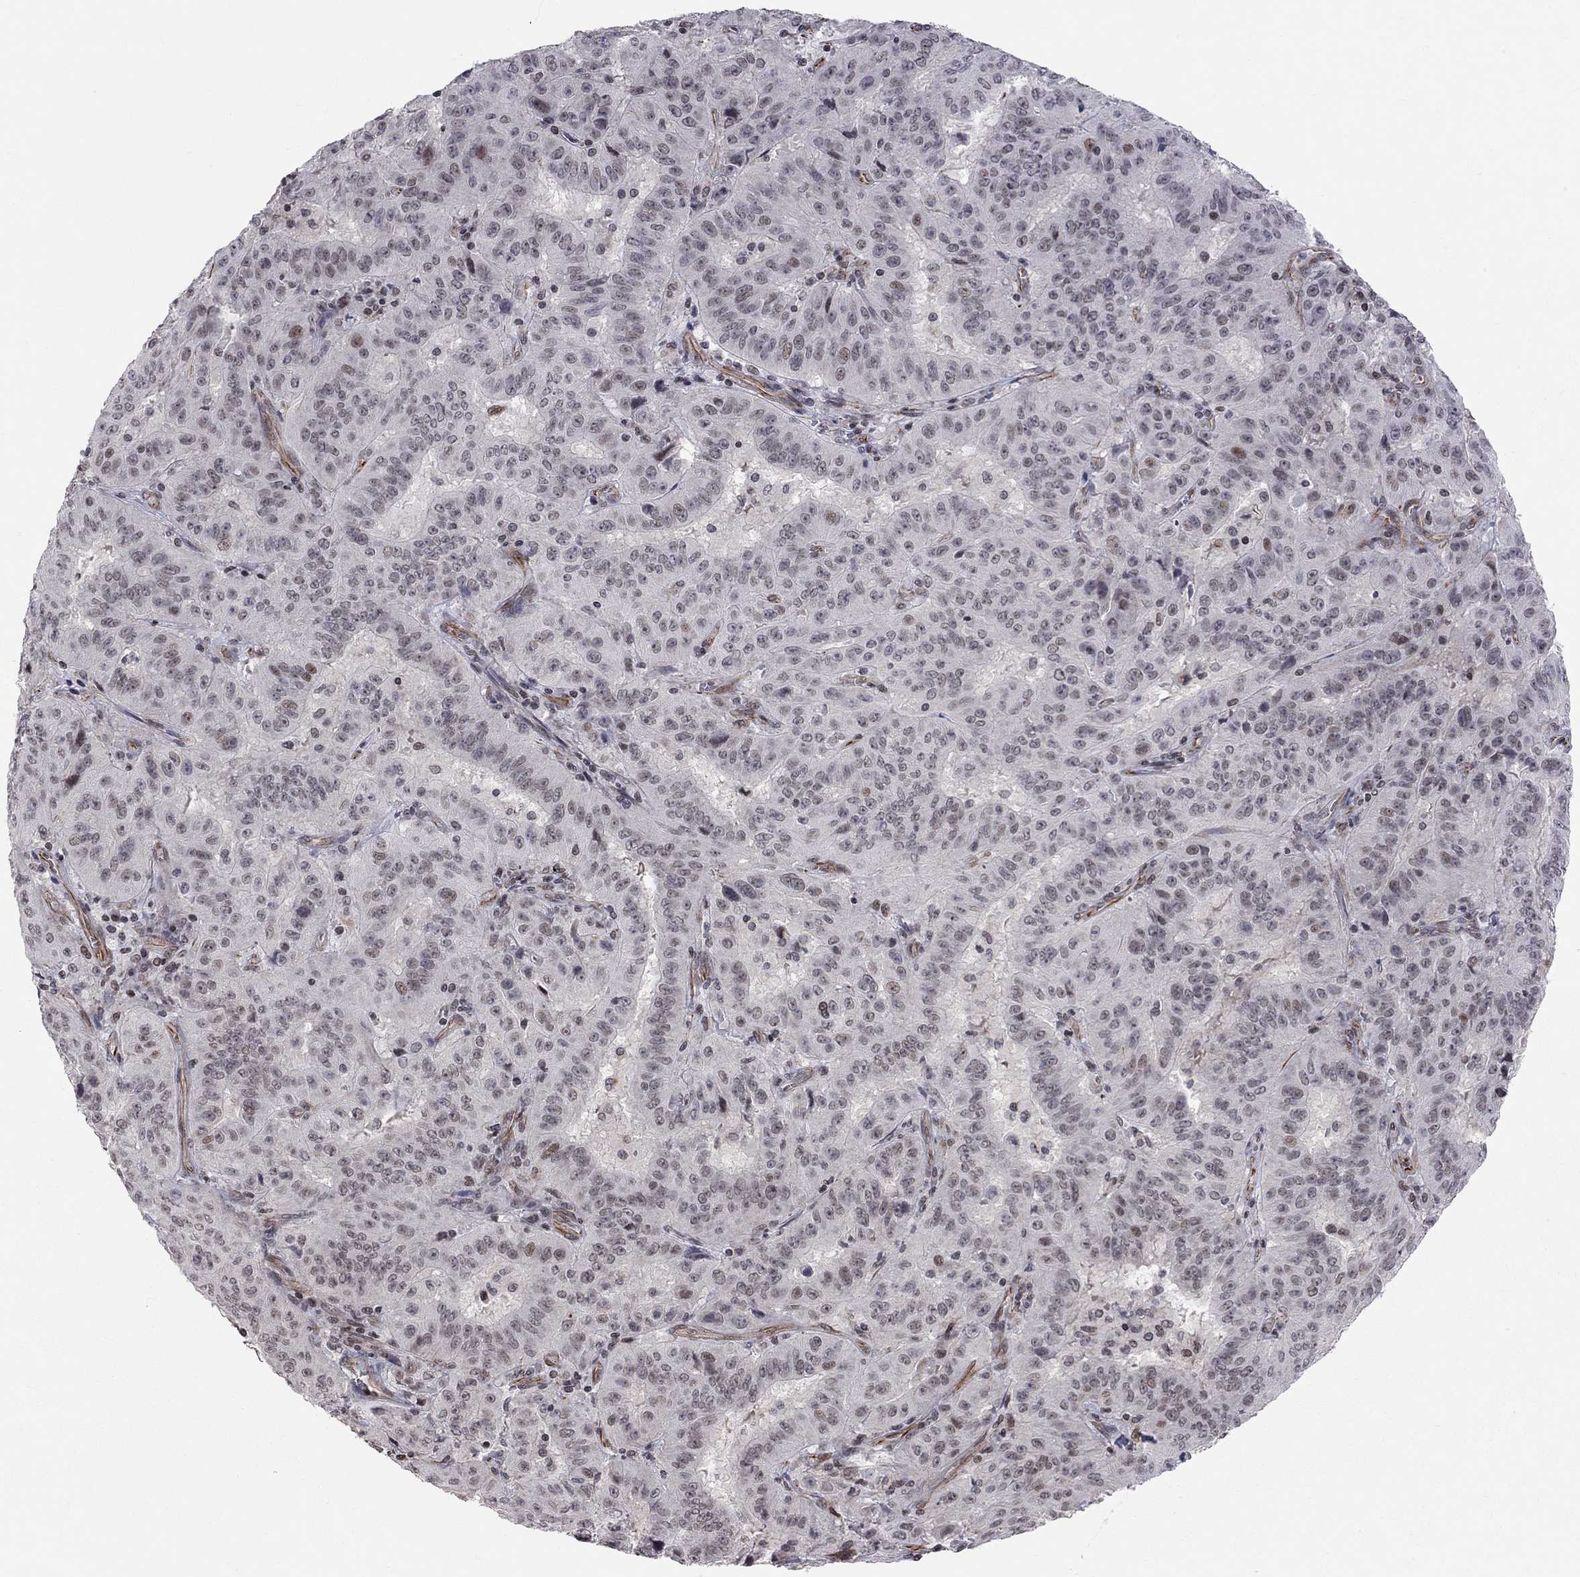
{"staining": {"intensity": "negative", "quantity": "none", "location": "none"}, "tissue": "pancreatic cancer", "cell_type": "Tumor cells", "image_type": "cancer", "snomed": [{"axis": "morphology", "description": "Adenocarcinoma, NOS"}, {"axis": "topography", "description": "Pancreas"}], "caption": "There is no significant expression in tumor cells of pancreatic adenocarcinoma.", "gene": "MTNR1B", "patient": {"sex": "male", "age": 63}}